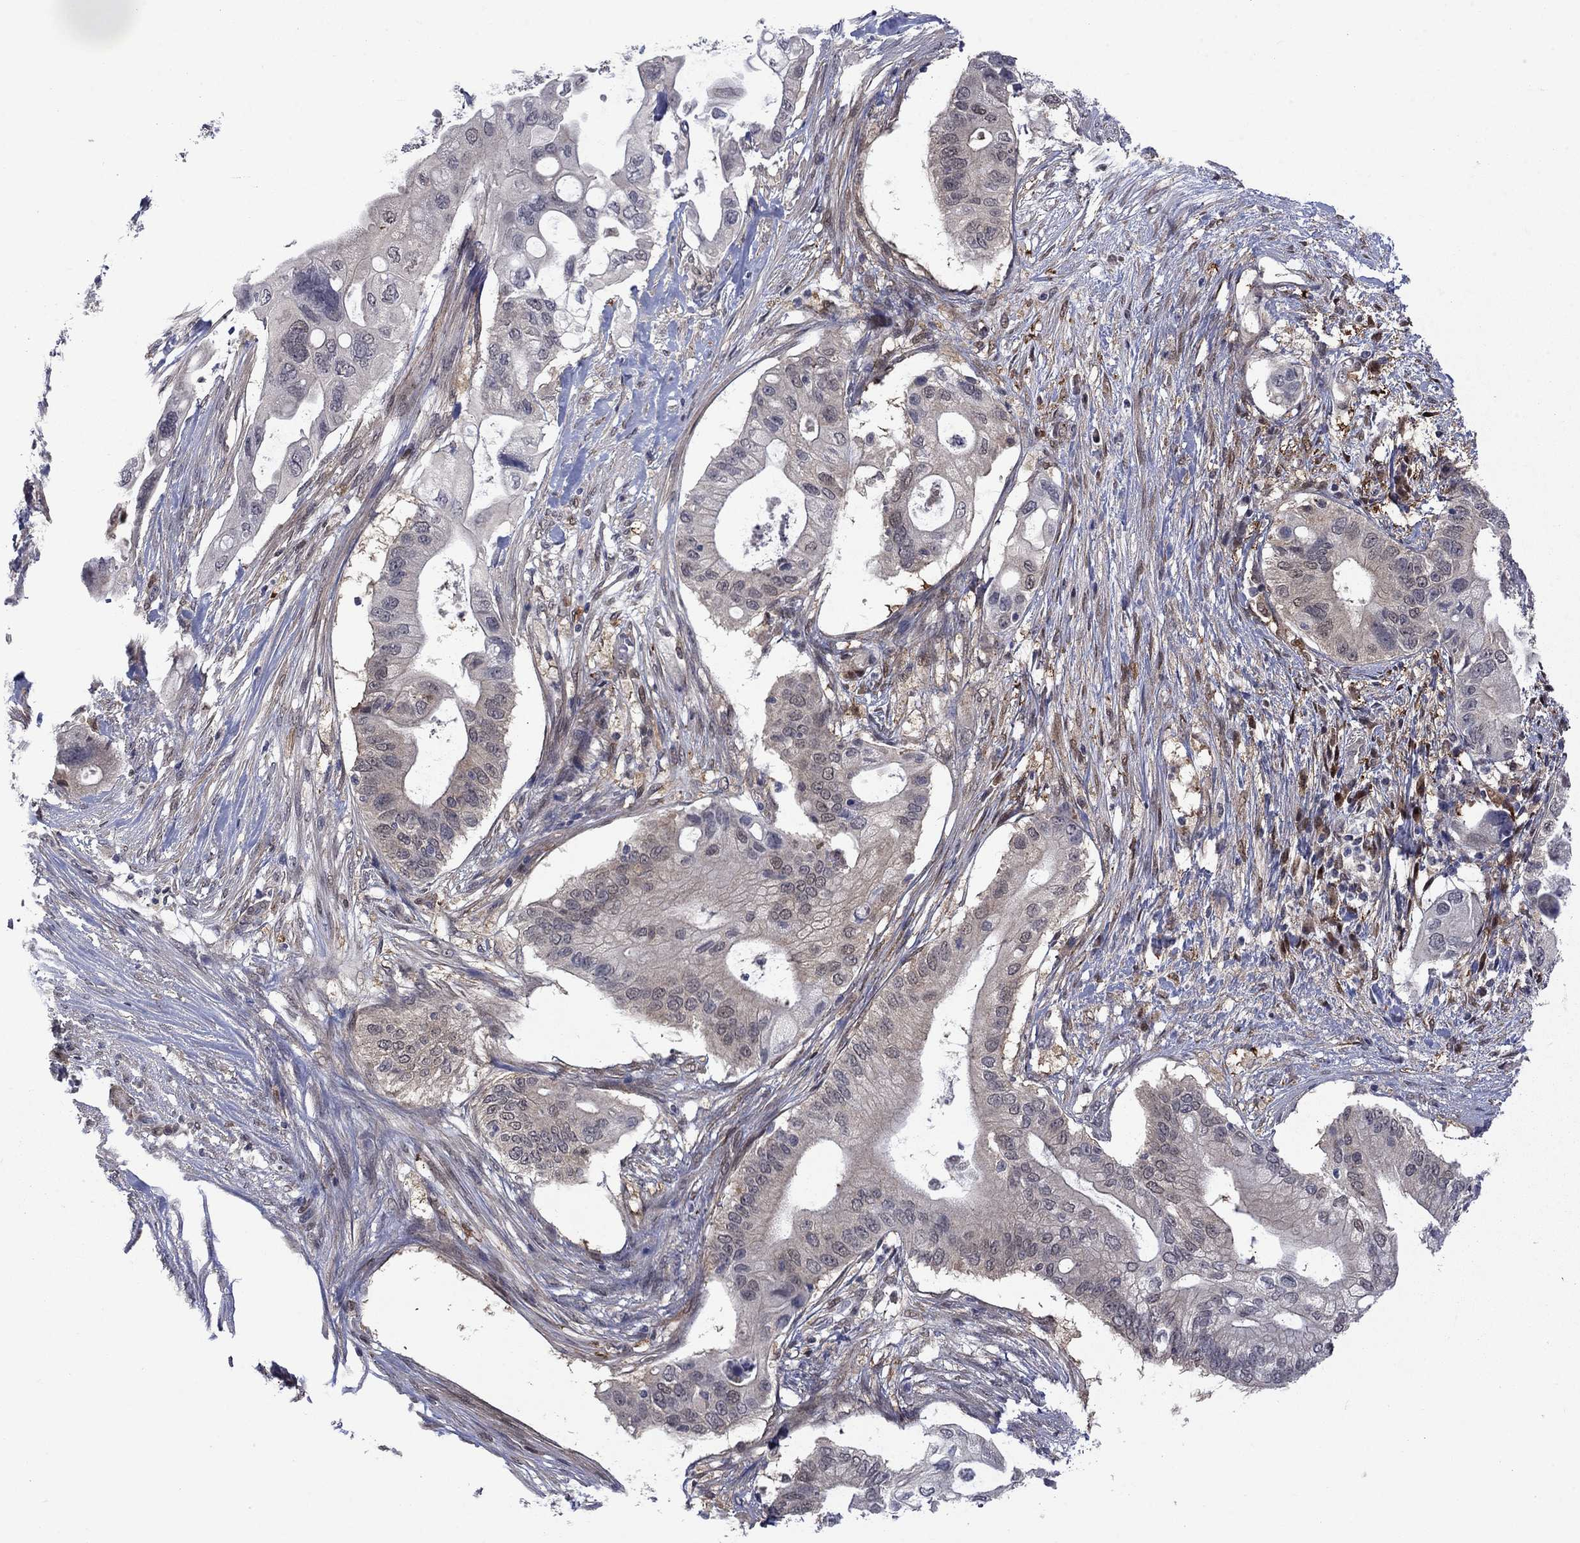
{"staining": {"intensity": "negative", "quantity": "none", "location": "none"}, "tissue": "pancreatic cancer", "cell_type": "Tumor cells", "image_type": "cancer", "snomed": [{"axis": "morphology", "description": "Adenocarcinoma, NOS"}, {"axis": "topography", "description": "Pancreas"}], "caption": "Immunohistochemistry micrograph of neoplastic tissue: pancreatic cancer (adenocarcinoma) stained with DAB exhibits no significant protein staining in tumor cells. The staining was performed using DAB to visualize the protein expression in brown, while the nuclei were stained in blue with hematoxylin (Magnification: 20x).", "gene": "CBR1", "patient": {"sex": "female", "age": 72}}